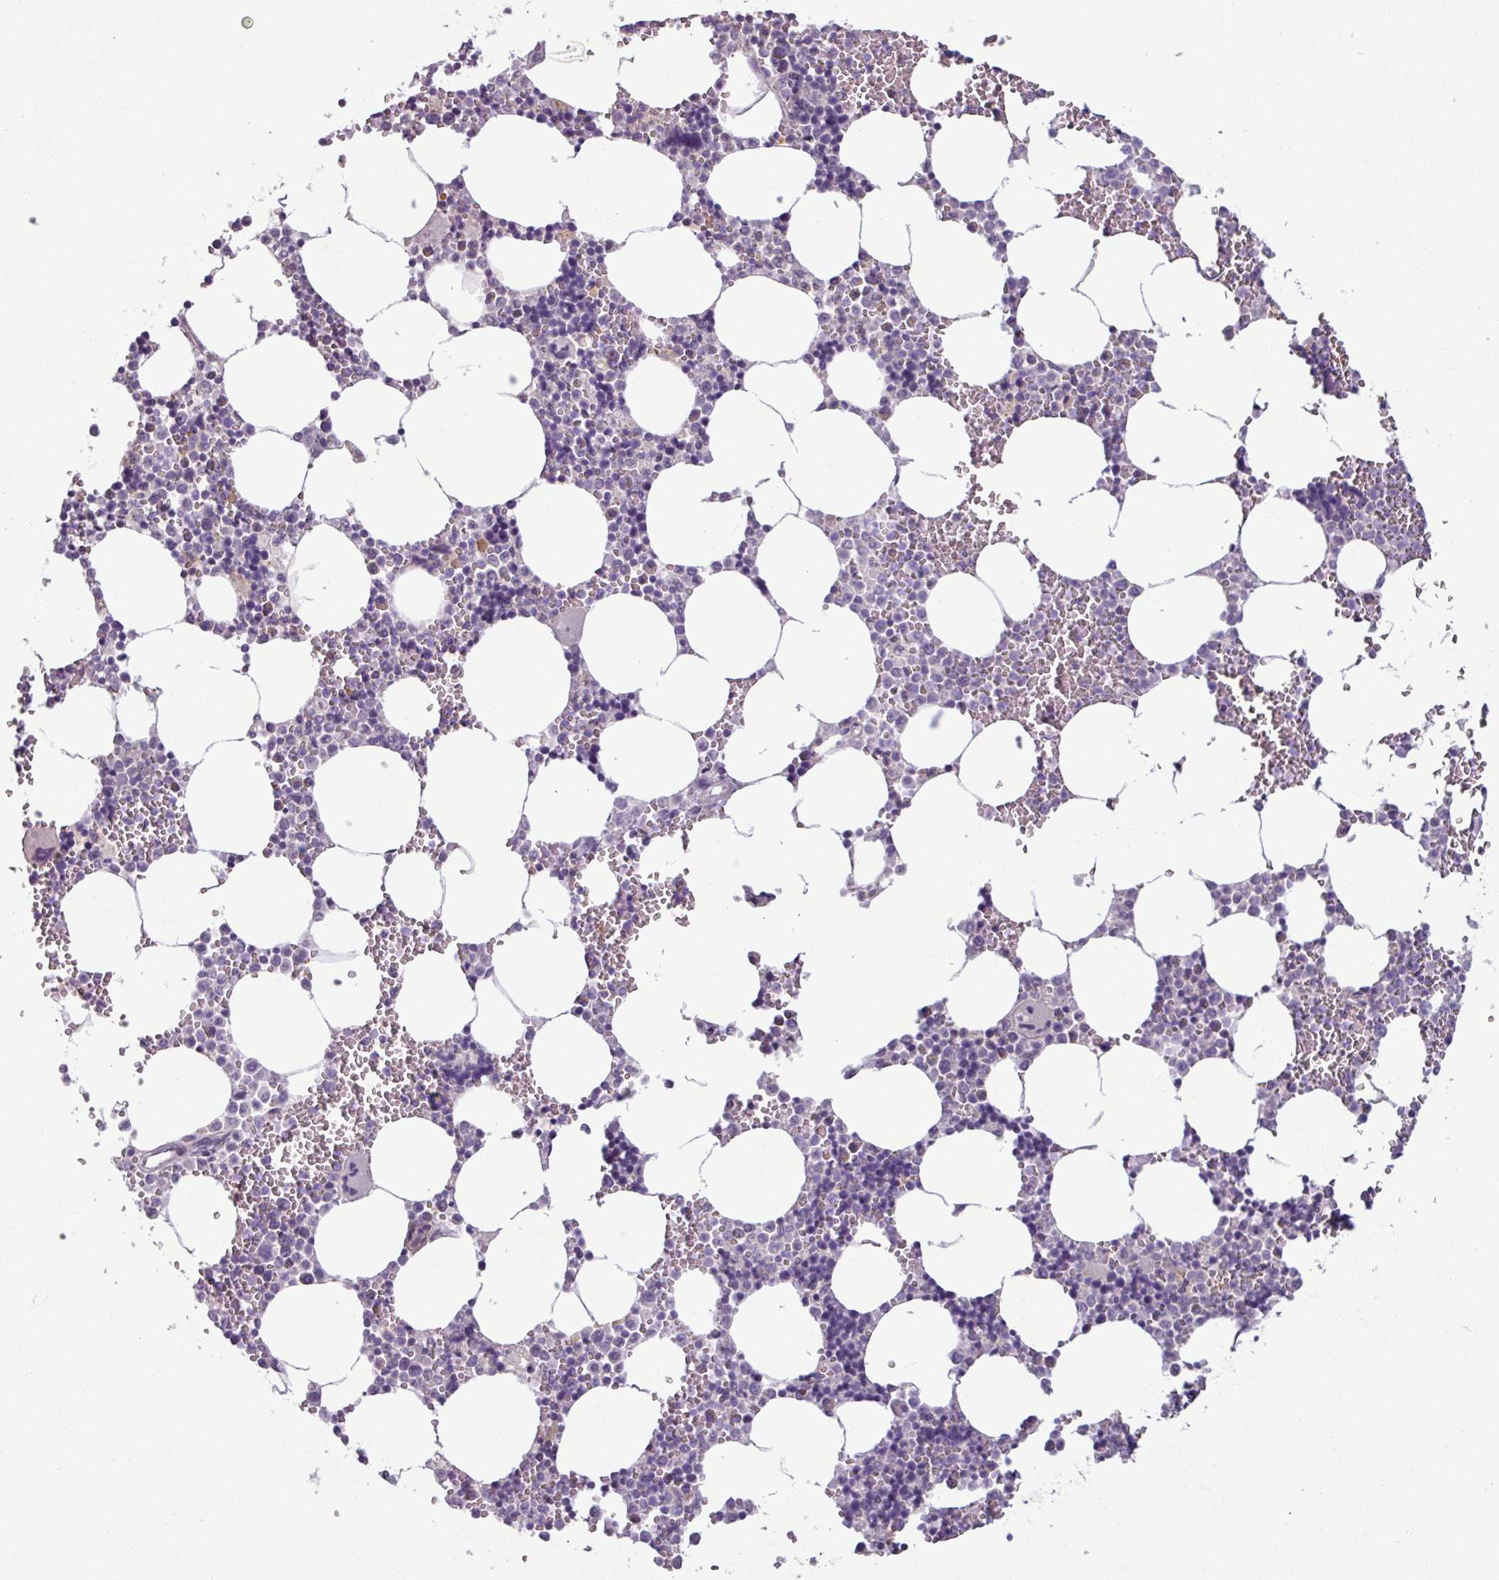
{"staining": {"intensity": "weak", "quantity": "<25%", "location": "nuclear"}, "tissue": "bone marrow", "cell_type": "Hematopoietic cells", "image_type": "normal", "snomed": [{"axis": "morphology", "description": "Normal tissue, NOS"}, {"axis": "topography", "description": "Bone marrow"}], "caption": "IHC of unremarkable human bone marrow displays no staining in hematopoietic cells.", "gene": "PNMA6A", "patient": {"sex": "male", "age": 54}}